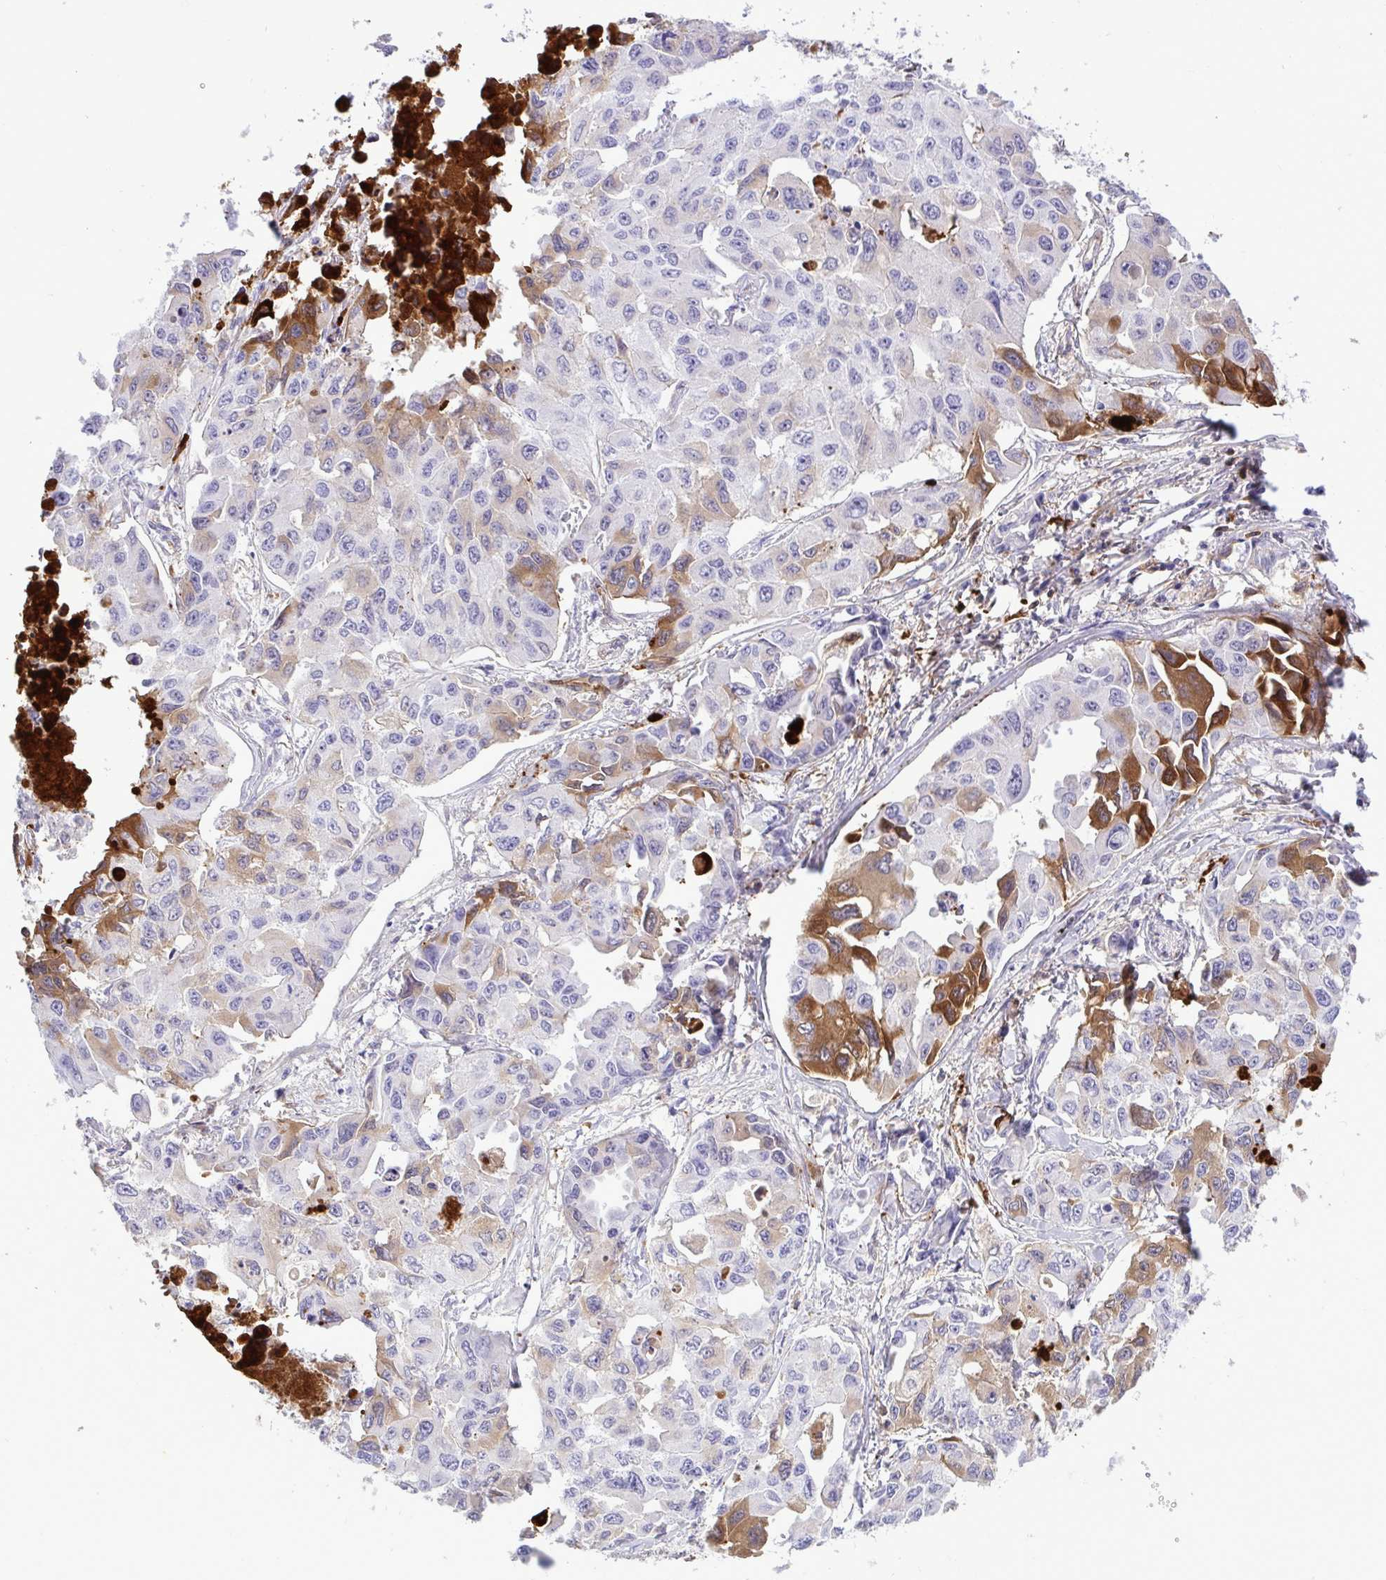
{"staining": {"intensity": "moderate", "quantity": "<25%", "location": "cytoplasmic/membranous"}, "tissue": "lung cancer", "cell_type": "Tumor cells", "image_type": "cancer", "snomed": [{"axis": "morphology", "description": "Adenocarcinoma, NOS"}, {"axis": "topography", "description": "Lung"}], "caption": "DAB (3,3'-diaminobenzidine) immunohistochemical staining of lung adenocarcinoma demonstrates moderate cytoplasmic/membranous protein staining in approximately <25% of tumor cells.", "gene": "F2", "patient": {"sex": "male", "age": 64}}